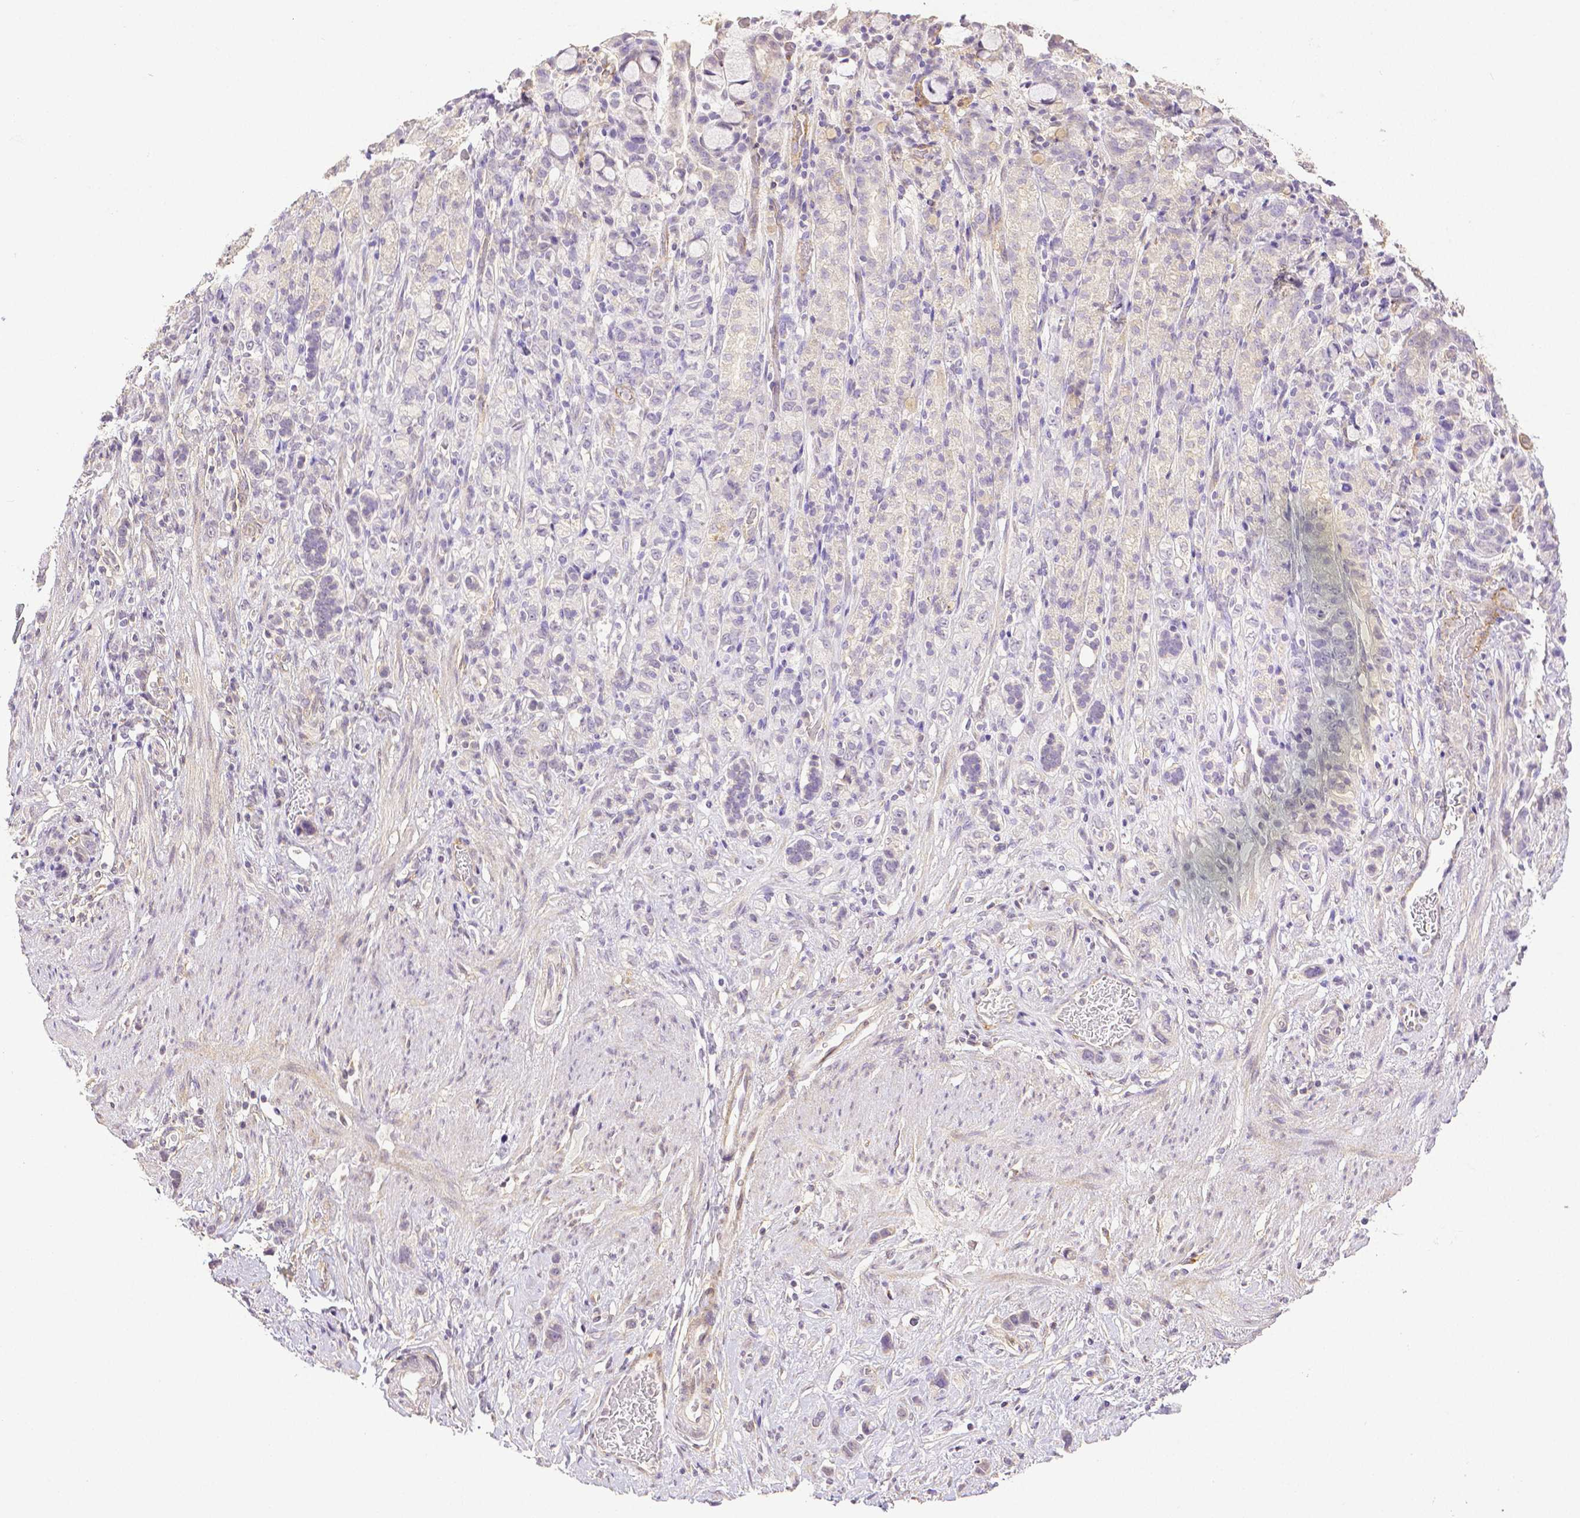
{"staining": {"intensity": "negative", "quantity": "none", "location": "none"}, "tissue": "stomach cancer", "cell_type": "Tumor cells", "image_type": "cancer", "snomed": [{"axis": "morphology", "description": "Adenocarcinoma, NOS"}, {"axis": "topography", "description": "Stomach"}], "caption": "An immunohistochemistry image of adenocarcinoma (stomach) is shown. There is no staining in tumor cells of adenocarcinoma (stomach).", "gene": "THY1", "patient": {"sex": "female", "age": 65}}